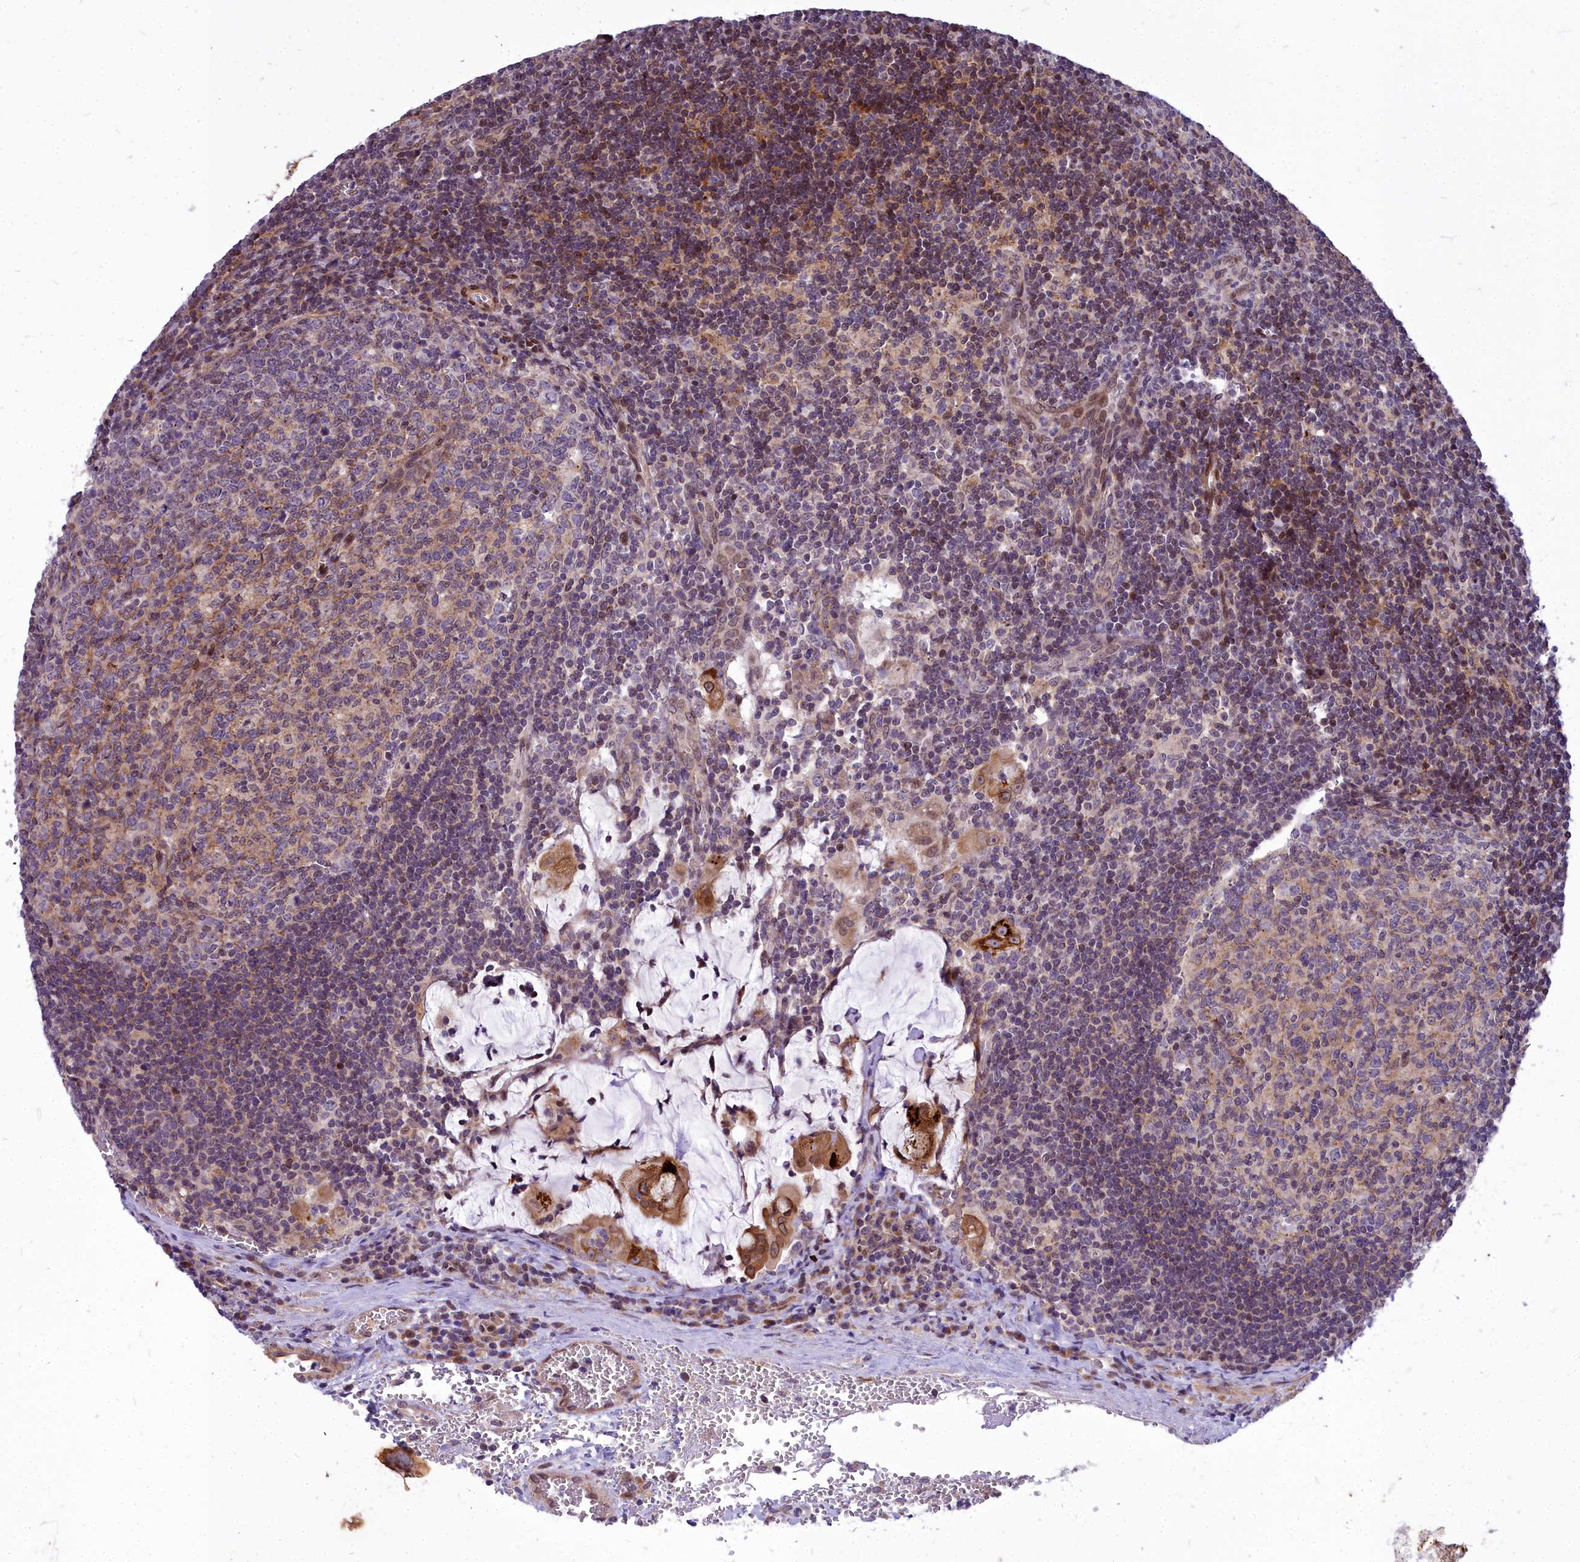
{"staining": {"intensity": "weak", "quantity": "<25%", "location": "cytoplasmic/membranous,nuclear"}, "tissue": "lymph node", "cell_type": "Germinal center cells", "image_type": "normal", "snomed": [{"axis": "morphology", "description": "Normal tissue, NOS"}, {"axis": "topography", "description": "Lymph node"}], "caption": "Protein analysis of normal lymph node shows no significant staining in germinal center cells.", "gene": "ABCB8", "patient": {"sex": "female", "age": 73}}